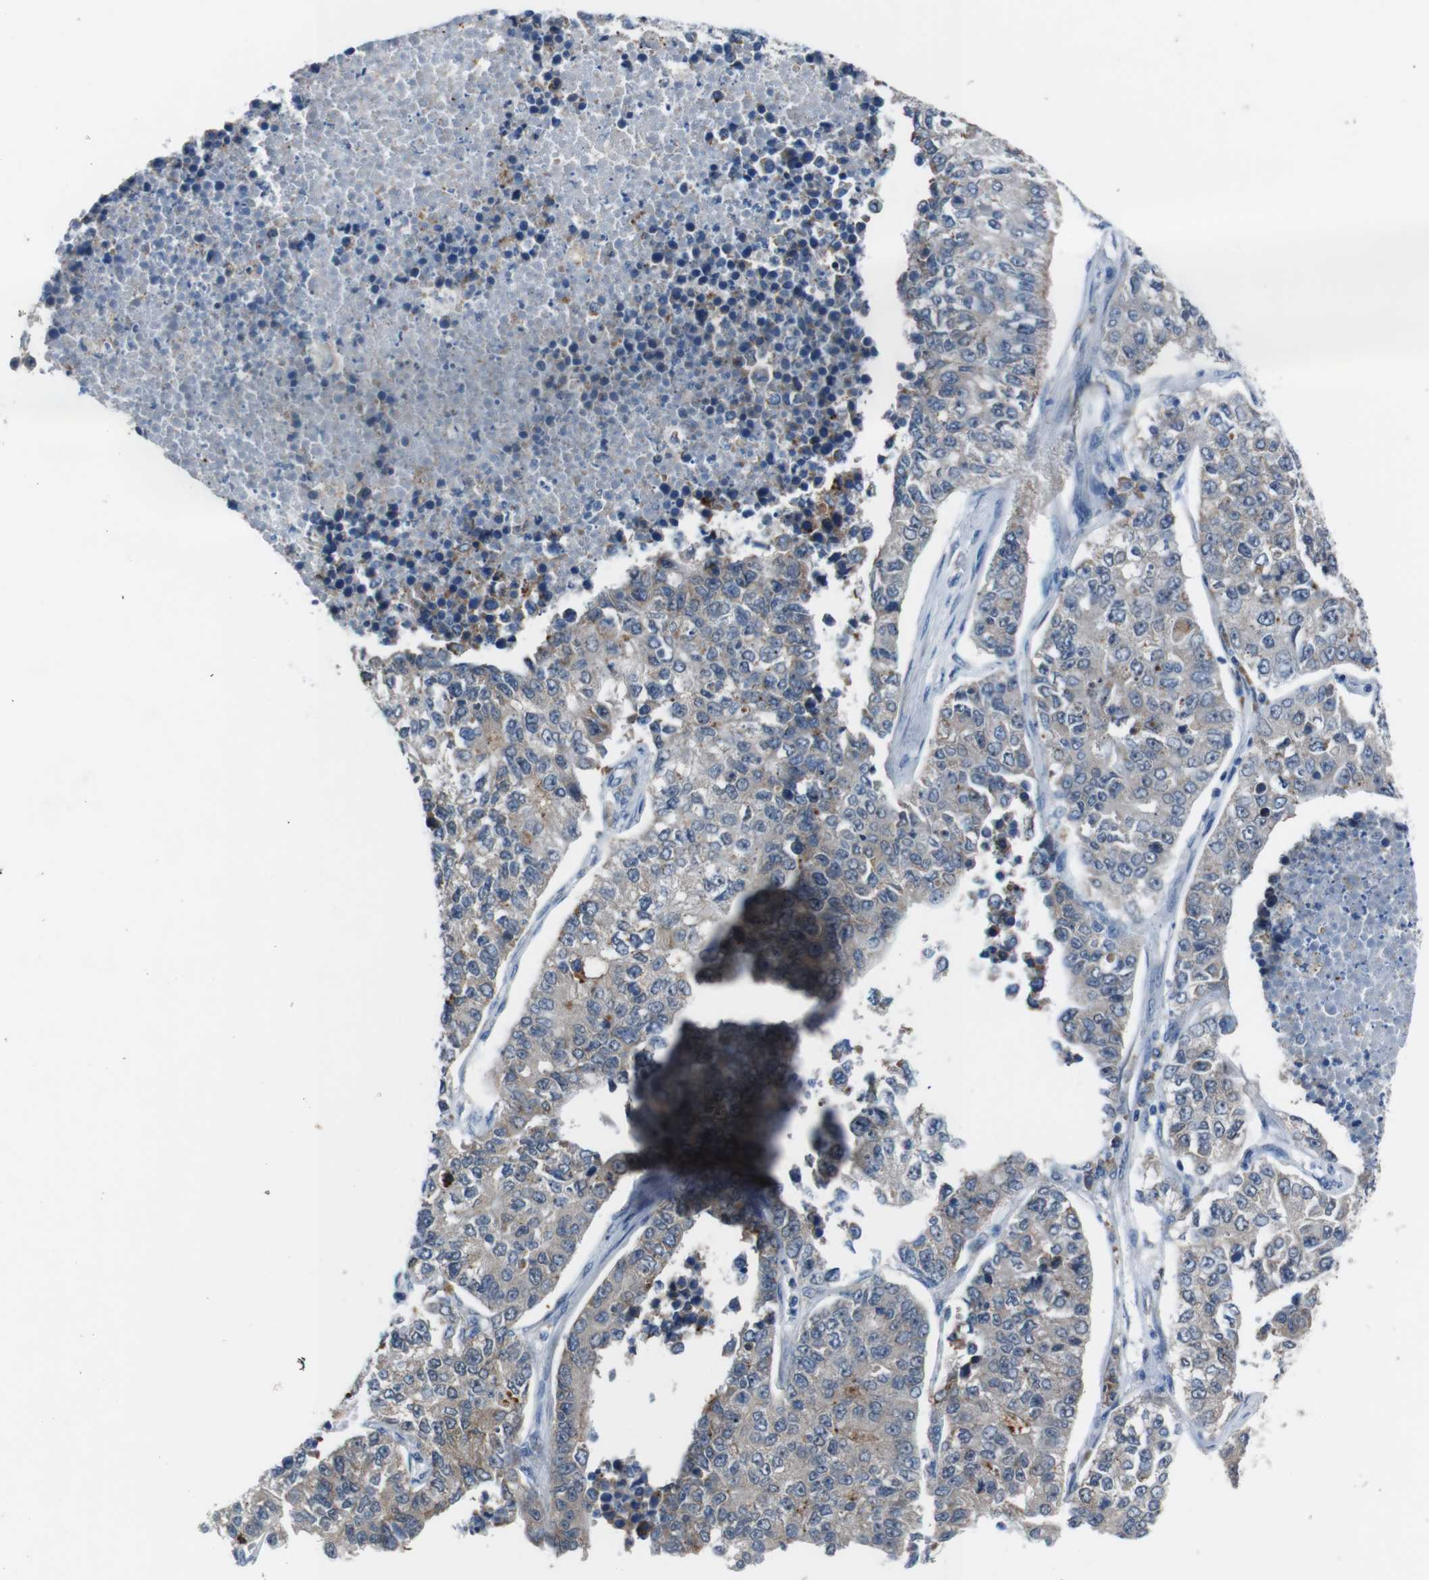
{"staining": {"intensity": "weak", "quantity": "<25%", "location": "cytoplasmic/membranous"}, "tissue": "lung cancer", "cell_type": "Tumor cells", "image_type": "cancer", "snomed": [{"axis": "morphology", "description": "Adenocarcinoma, NOS"}, {"axis": "topography", "description": "Lung"}], "caption": "Human adenocarcinoma (lung) stained for a protein using immunohistochemistry (IHC) displays no positivity in tumor cells.", "gene": "CDH22", "patient": {"sex": "male", "age": 49}}